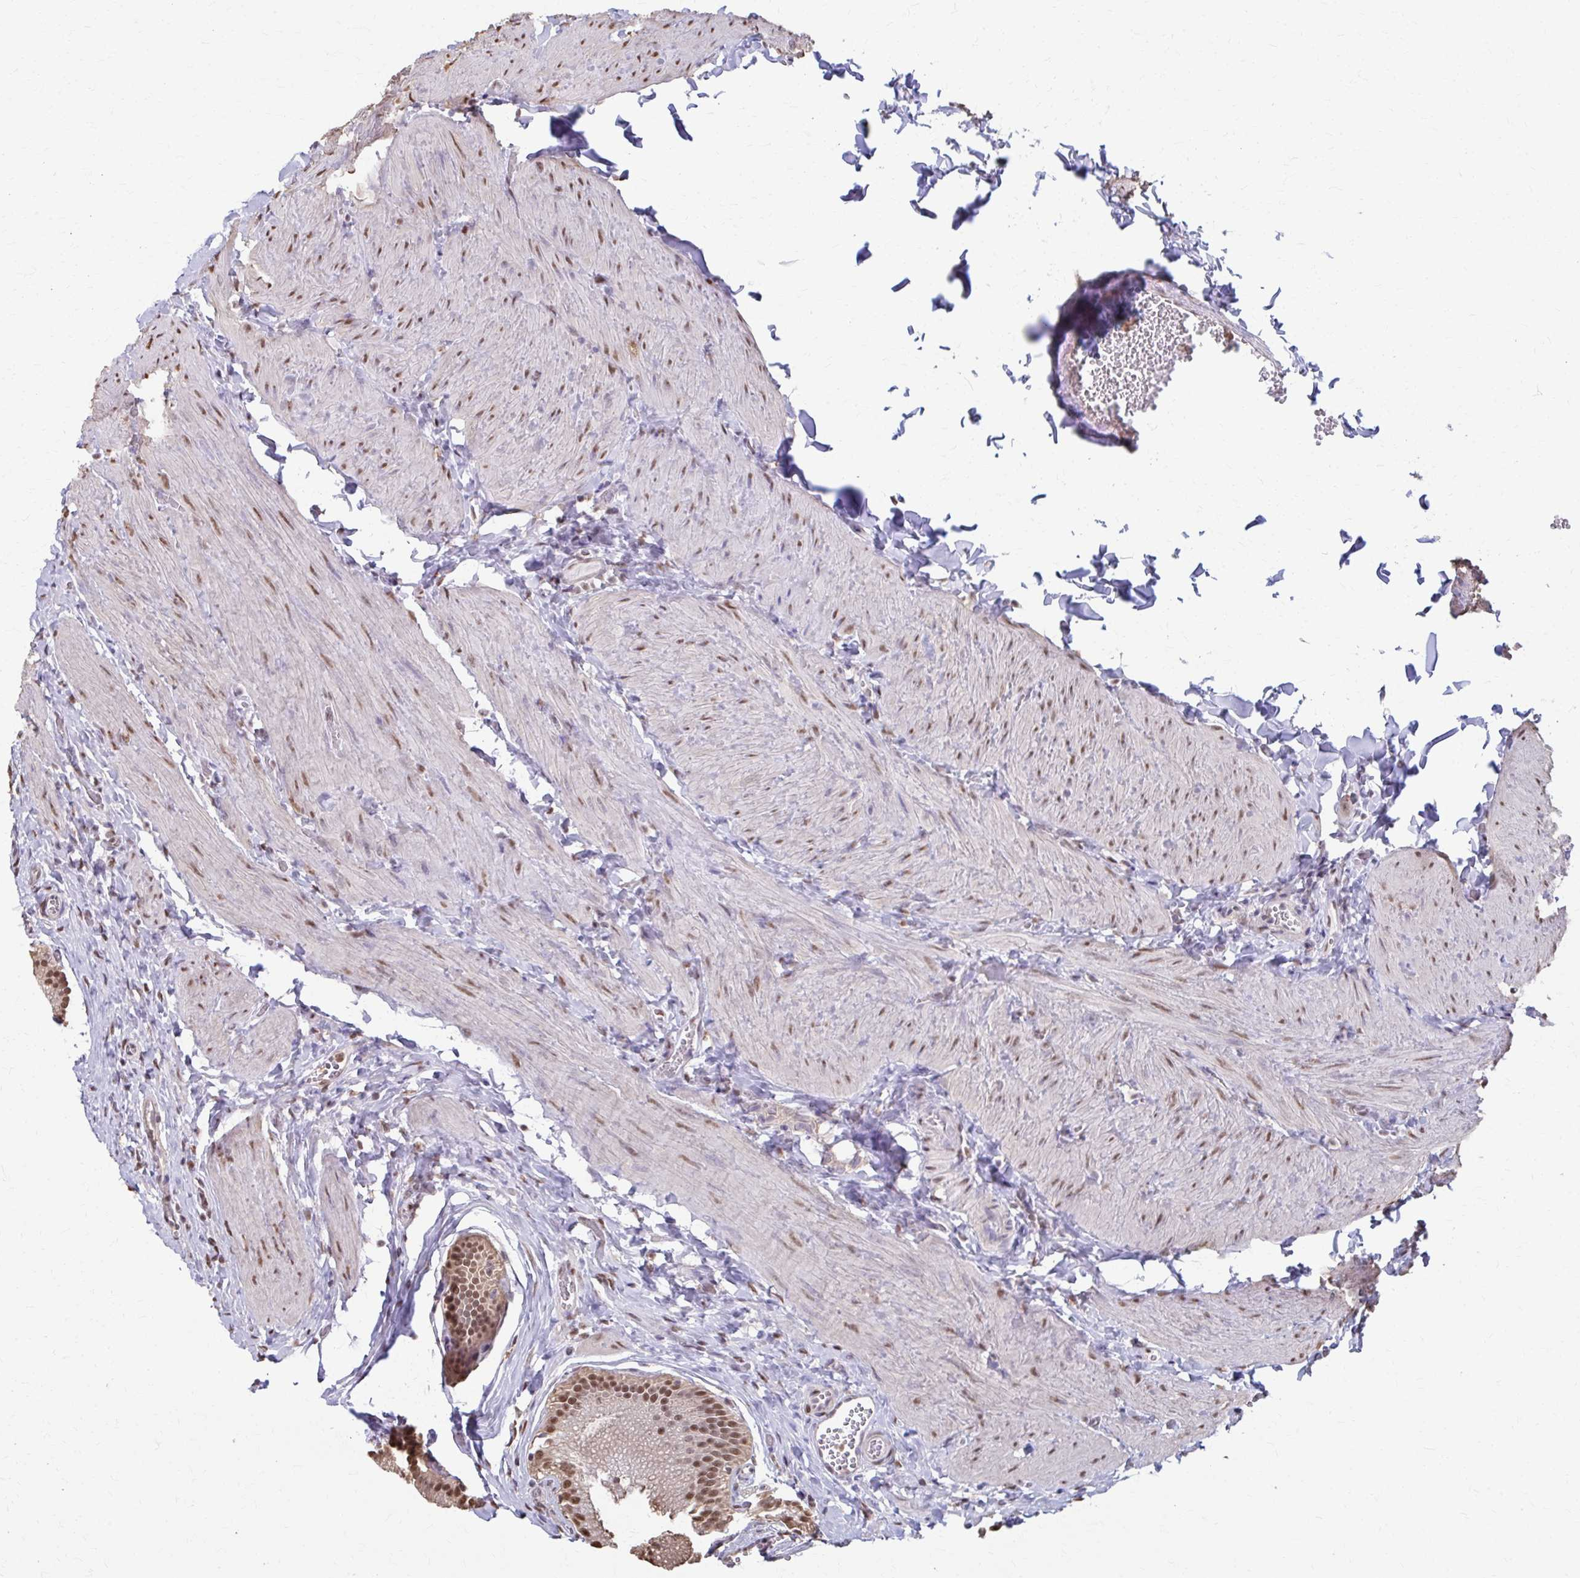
{"staining": {"intensity": "moderate", "quantity": ">75%", "location": "nuclear"}, "tissue": "gallbladder", "cell_type": "Glandular cells", "image_type": "normal", "snomed": [{"axis": "morphology", "description": "Normal tissue, NOS"}, {"axis": "topography", "description": "Gallbladder"}, {"axis": "topography", "description": "Peripheral nerve tissue"}], "caption": "The photomicrograph displays staining of unremarkable gallbladder, revealing moderate nuclear protein staining (brown color) within glandular cells. The protein of interest is stained brown, and the nuclei are stained in blue (DAB IHC with brightfield microscopy, high magnification).", "gene": "ING4", "patient": {"sex": "male", "age": 17}}